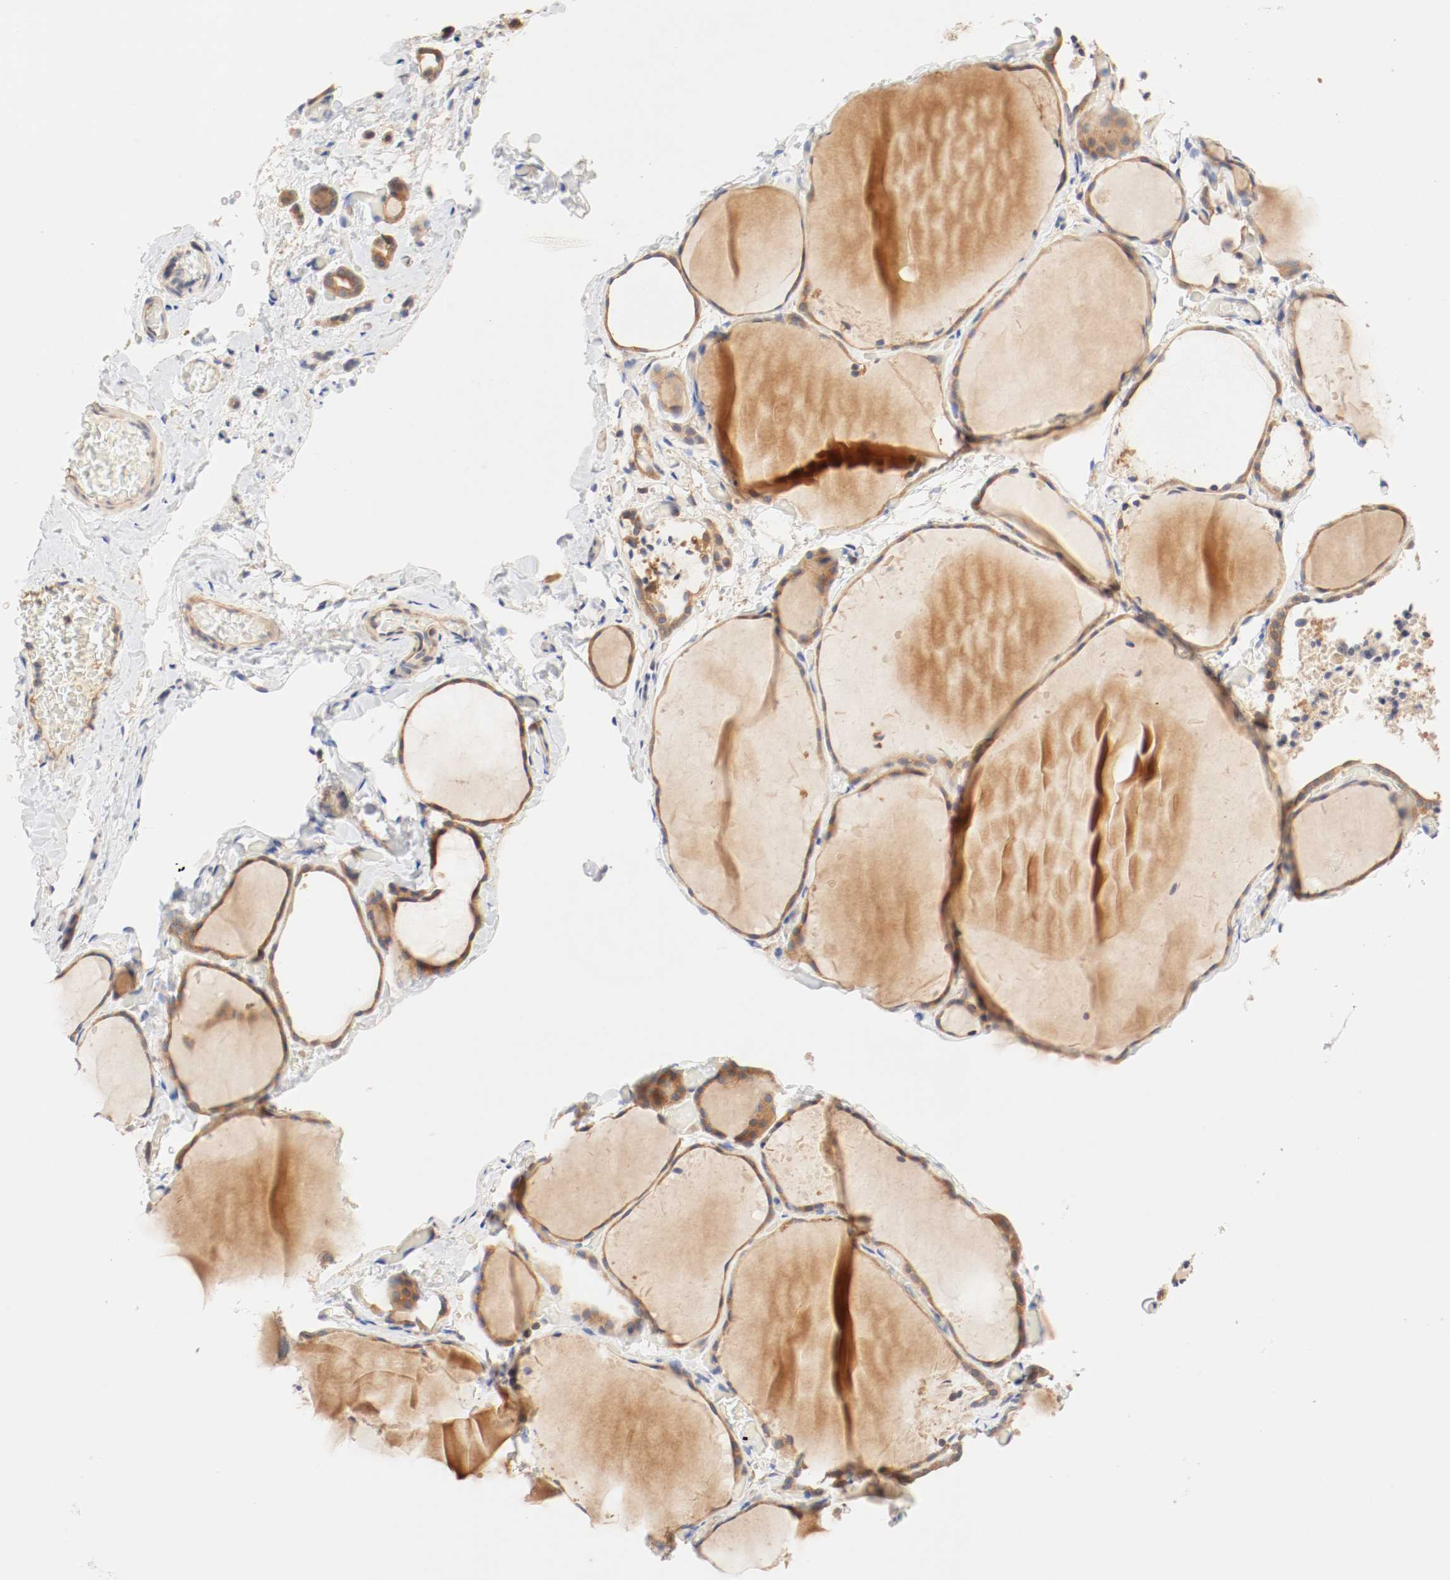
{"staining": {"intensity": "moderate", "quantity": ">75%", "location": "cytoplasmic/membranous"}, "tissue": "thyroid gland", "cell_type": "Glandular cells", "image_type": "normal", "snomed": [{"axis": "morphology", "description": "Normal tissue, NOS"}, {"axis": "topography", "description": "Thyroid gland"}], "caption": "Immunohistochemistry (IHC) (DAB) staining of normal human thyroid gland demonstrates moderate cytoplasmic/membranous protein expression in about >75% of glandular cells.", "gene": "GIT1", "patient": {"sex": "female", "age": 22}}